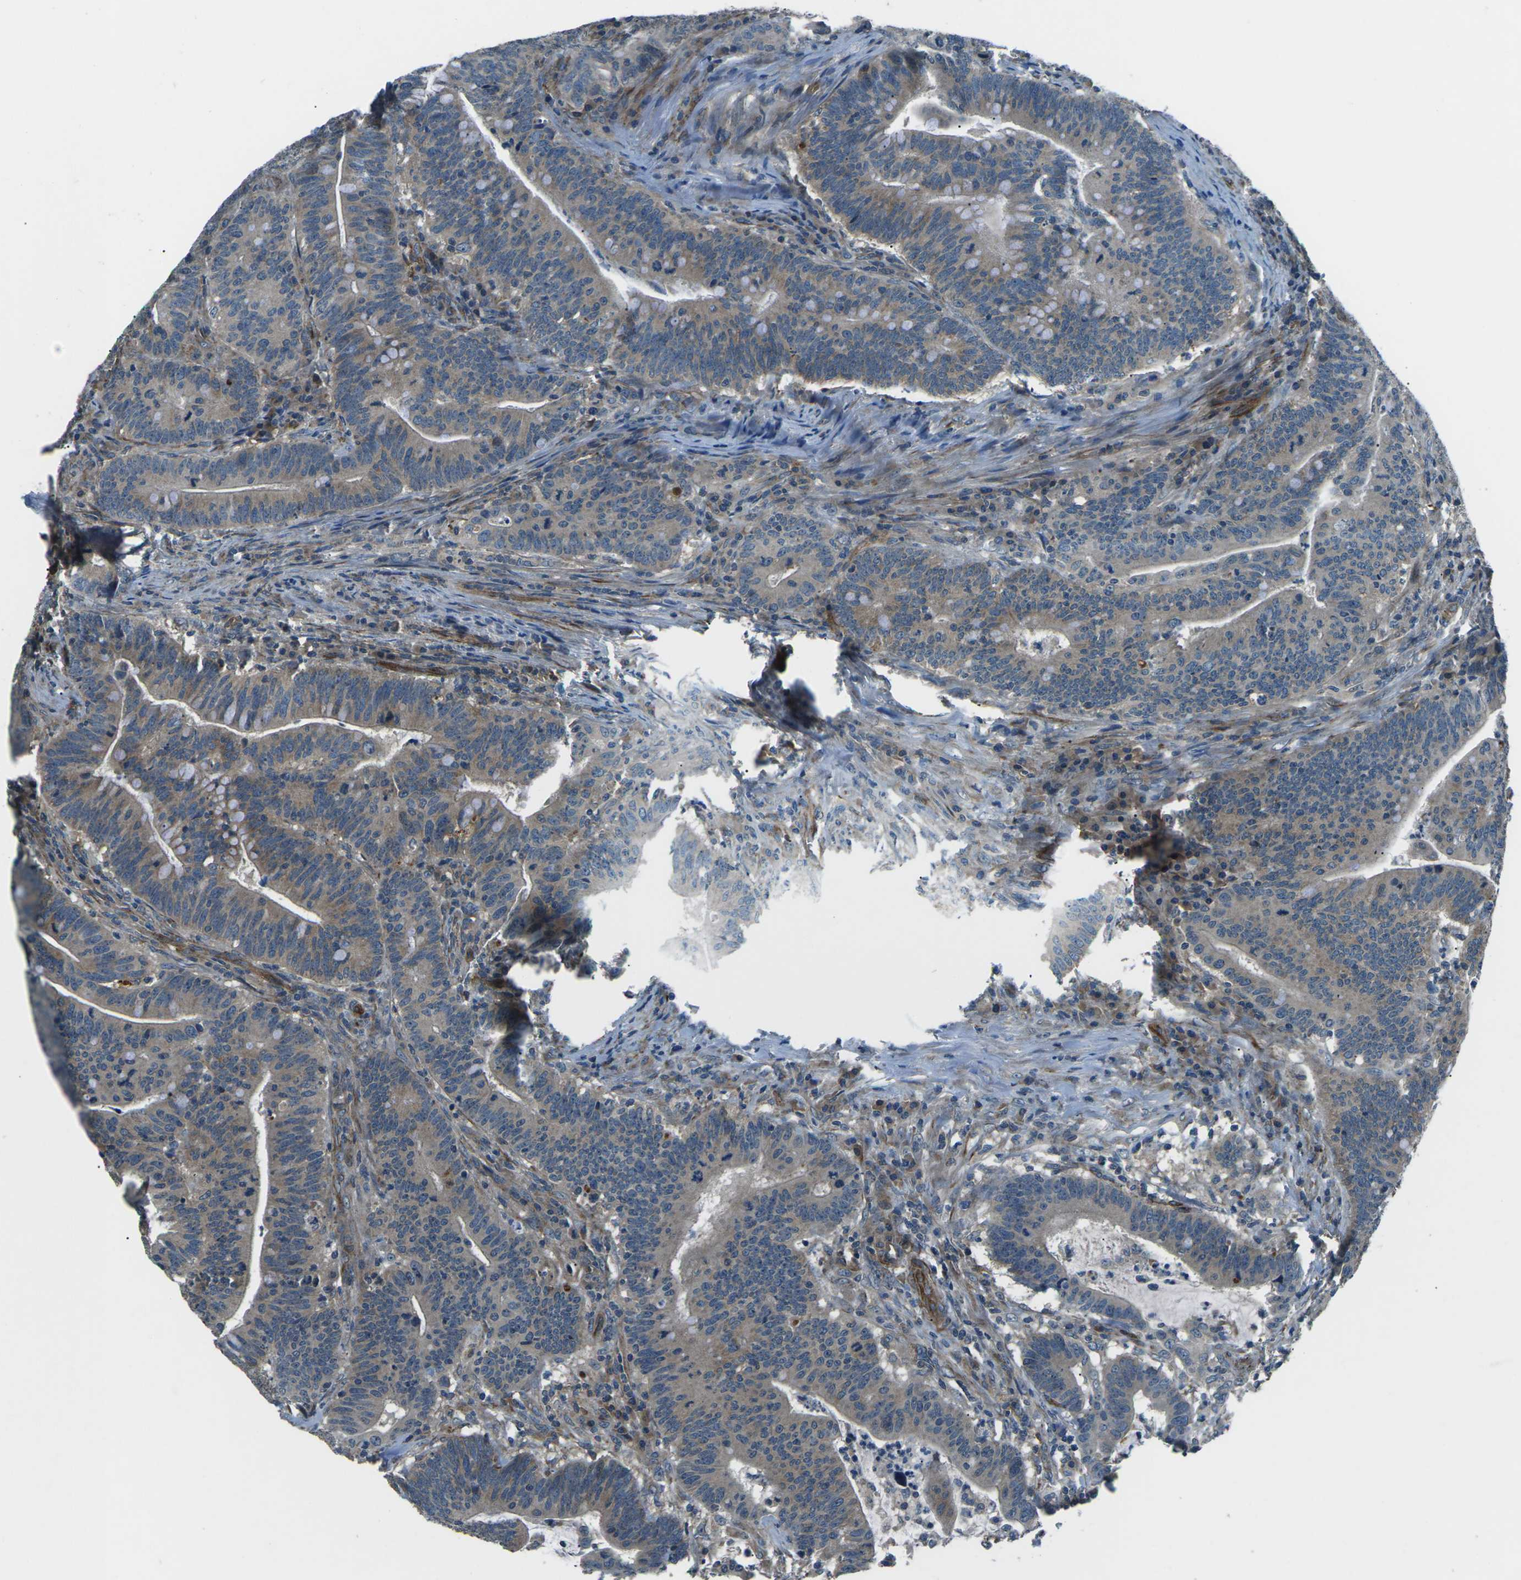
{"staining": {"intensity": "moderate", "quantity": "25%-75%", "location": "cytoplasmic/membranous"}, "tissue": "colorectal cancer", "cell_type": "Tumor cells", "image_type": "cancer", "snomed": [{"axis": "morphology", "description": "Normal tissue, NOS"}, {"axis": "morphology", "description": "Adenocarcinoma, NOS"}, {"axis": "topography", "description": "Colon"}], "caption": "Moderate cytoplasmic/membranous expression is identified in approximately 25%-75% of tumor cells in colorectal adenocarcinoma.", "gene": "AFAP1", "patient": {"sex": "female", "age": 66}}